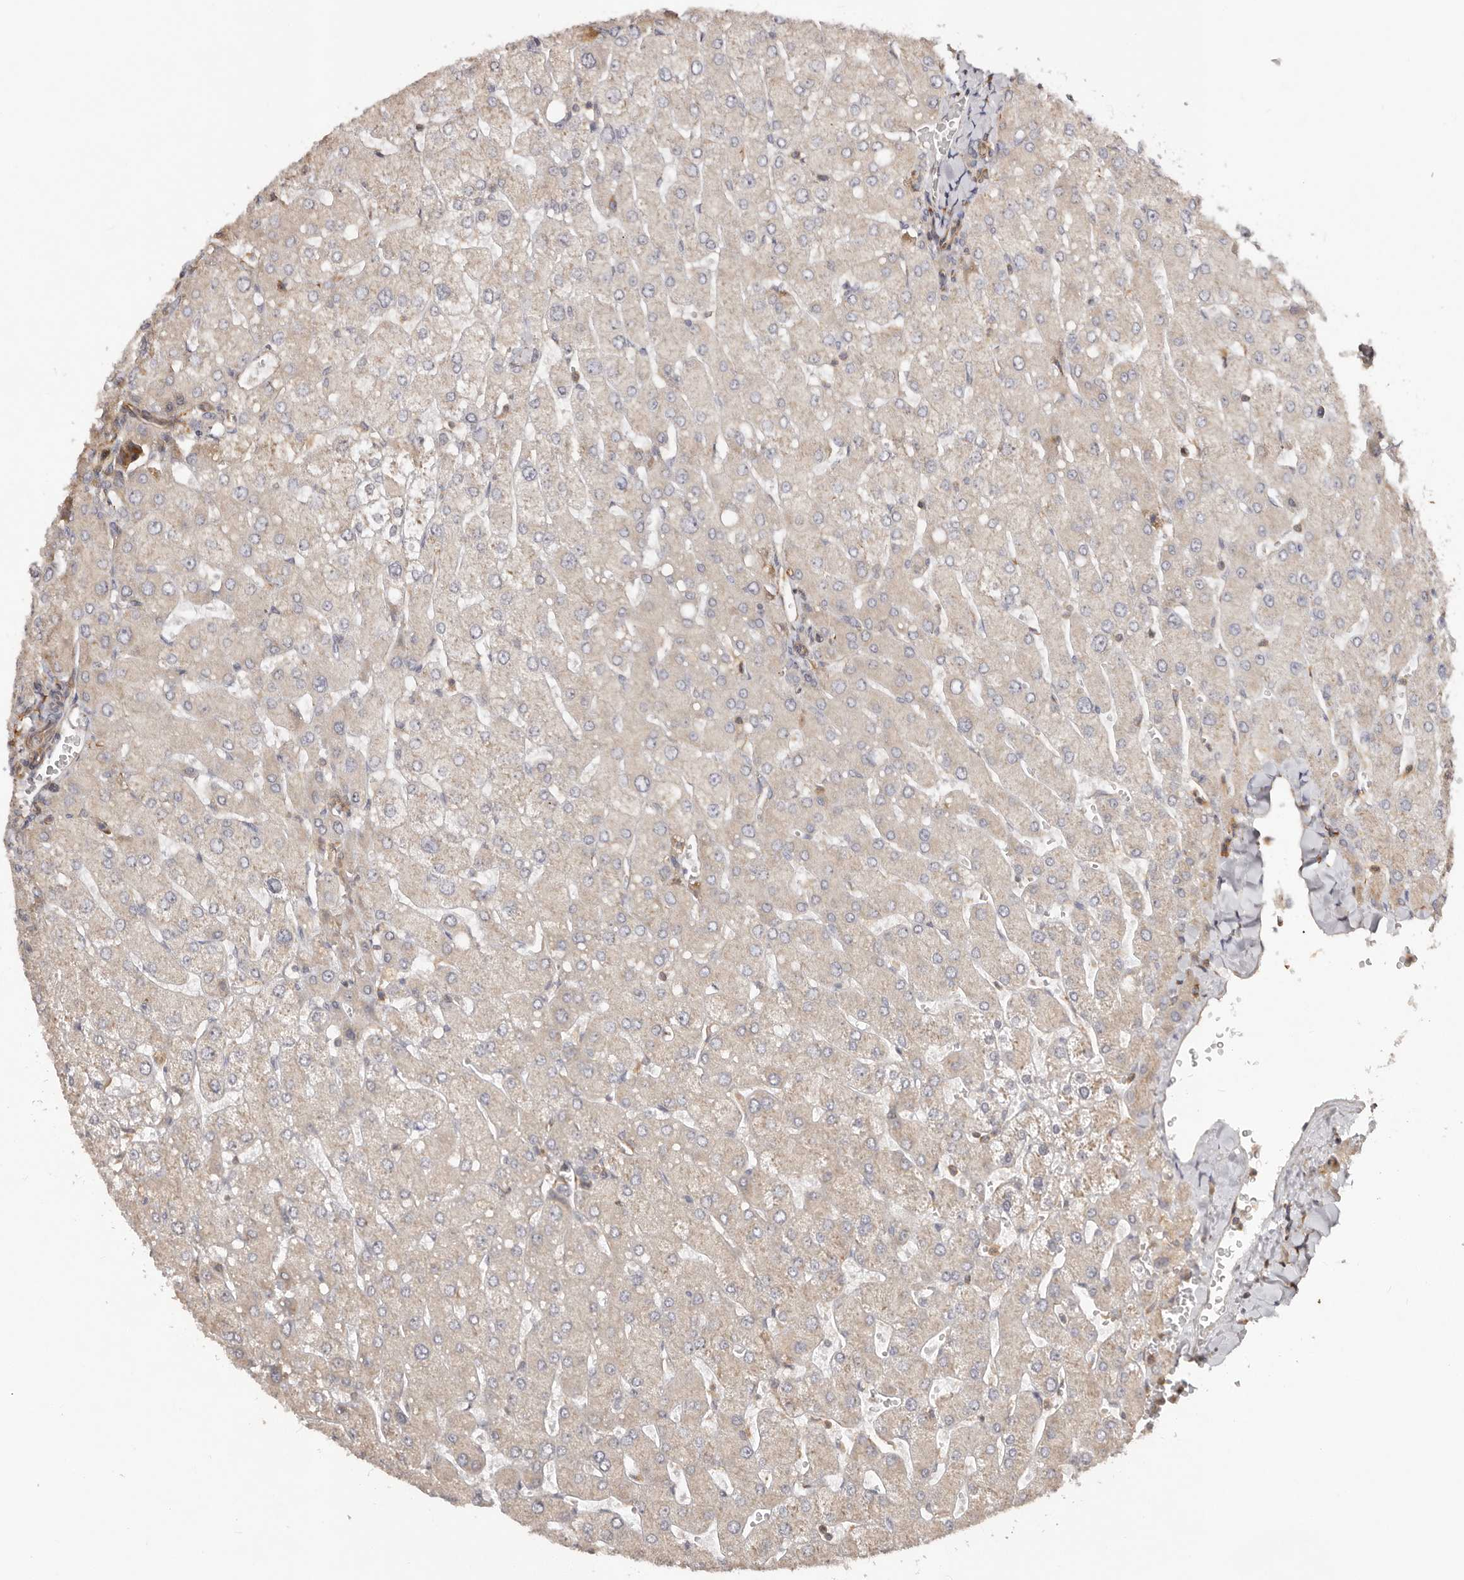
{"staining": {"intensity": "negative", "quantity": "none", "location": "none"}, "tissue": "liver", "cell_type": "Cholangiocytes", "image_type": "normal", "snomed": [{"axis": "morphology", "description": "Normal tissue, NOS"}, {"axis": "topography", "description": "Liver"}], "caption": "An immunohistochemistry (IHC) micrograph of normal liver is shown. There is no staining in cholangiocytes of liver.", "gene": "RPS6", "patient": {"sex": "male", "age": 55}}